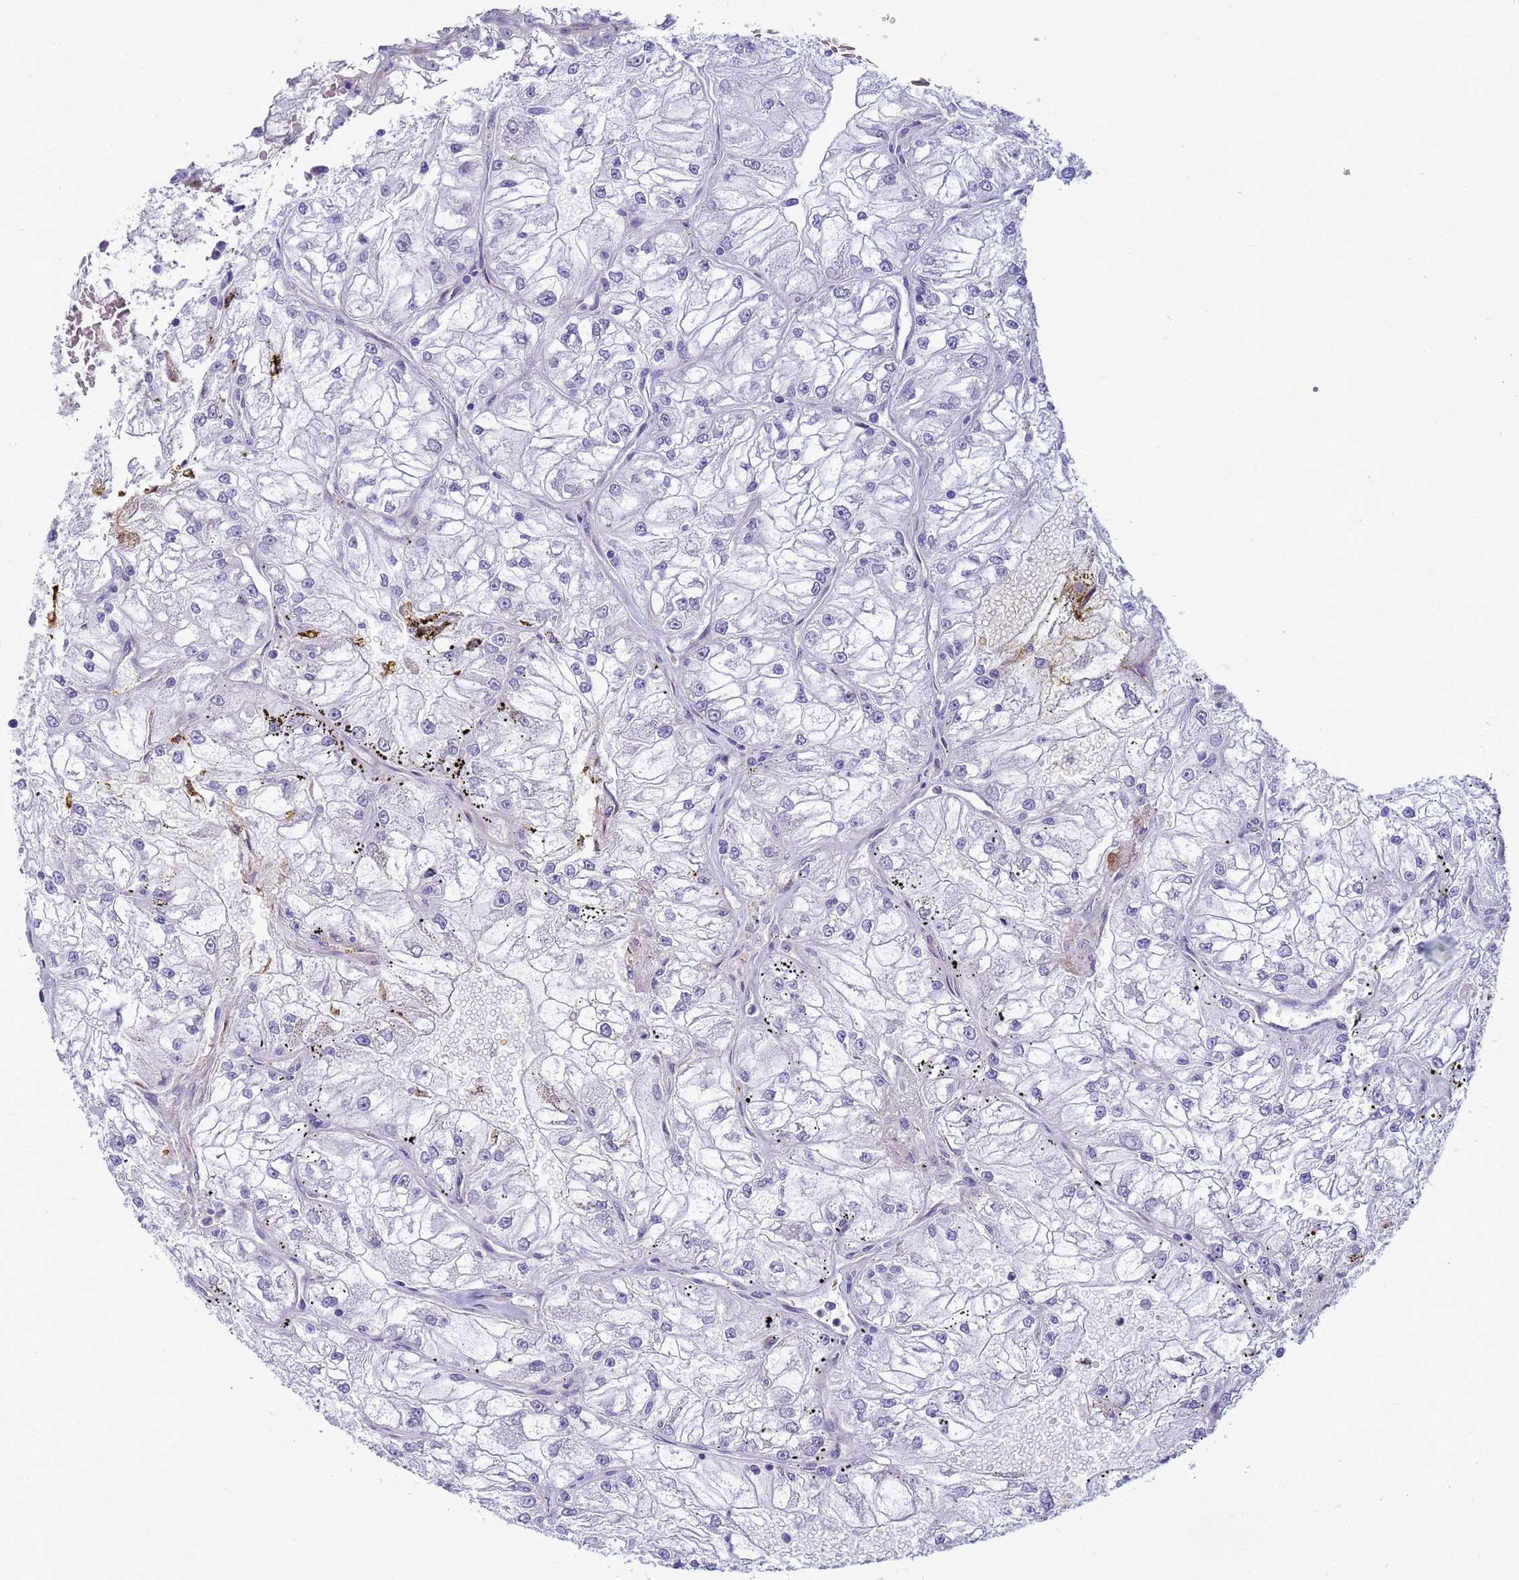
{"staining": {"intensity": "negative", "quantity": "none", "location": "none"}, "tissue": "renal cancer", "cell_type": "Tumor cells", "image_type": "cancer", "snomed": [{"axis": "morphology", "description": "Adenocarcinoma, NOS"}, {"axis": "topography", "description": "Kidney"}], "caption": "Immunohistochemistry (IHC) image of adenocarcinoma (renal) stained for a protein (brown), which exhibits no staining in tumor cells.", "gene": "TRPC6", "patient": {"sex": "female", "age": 72}}